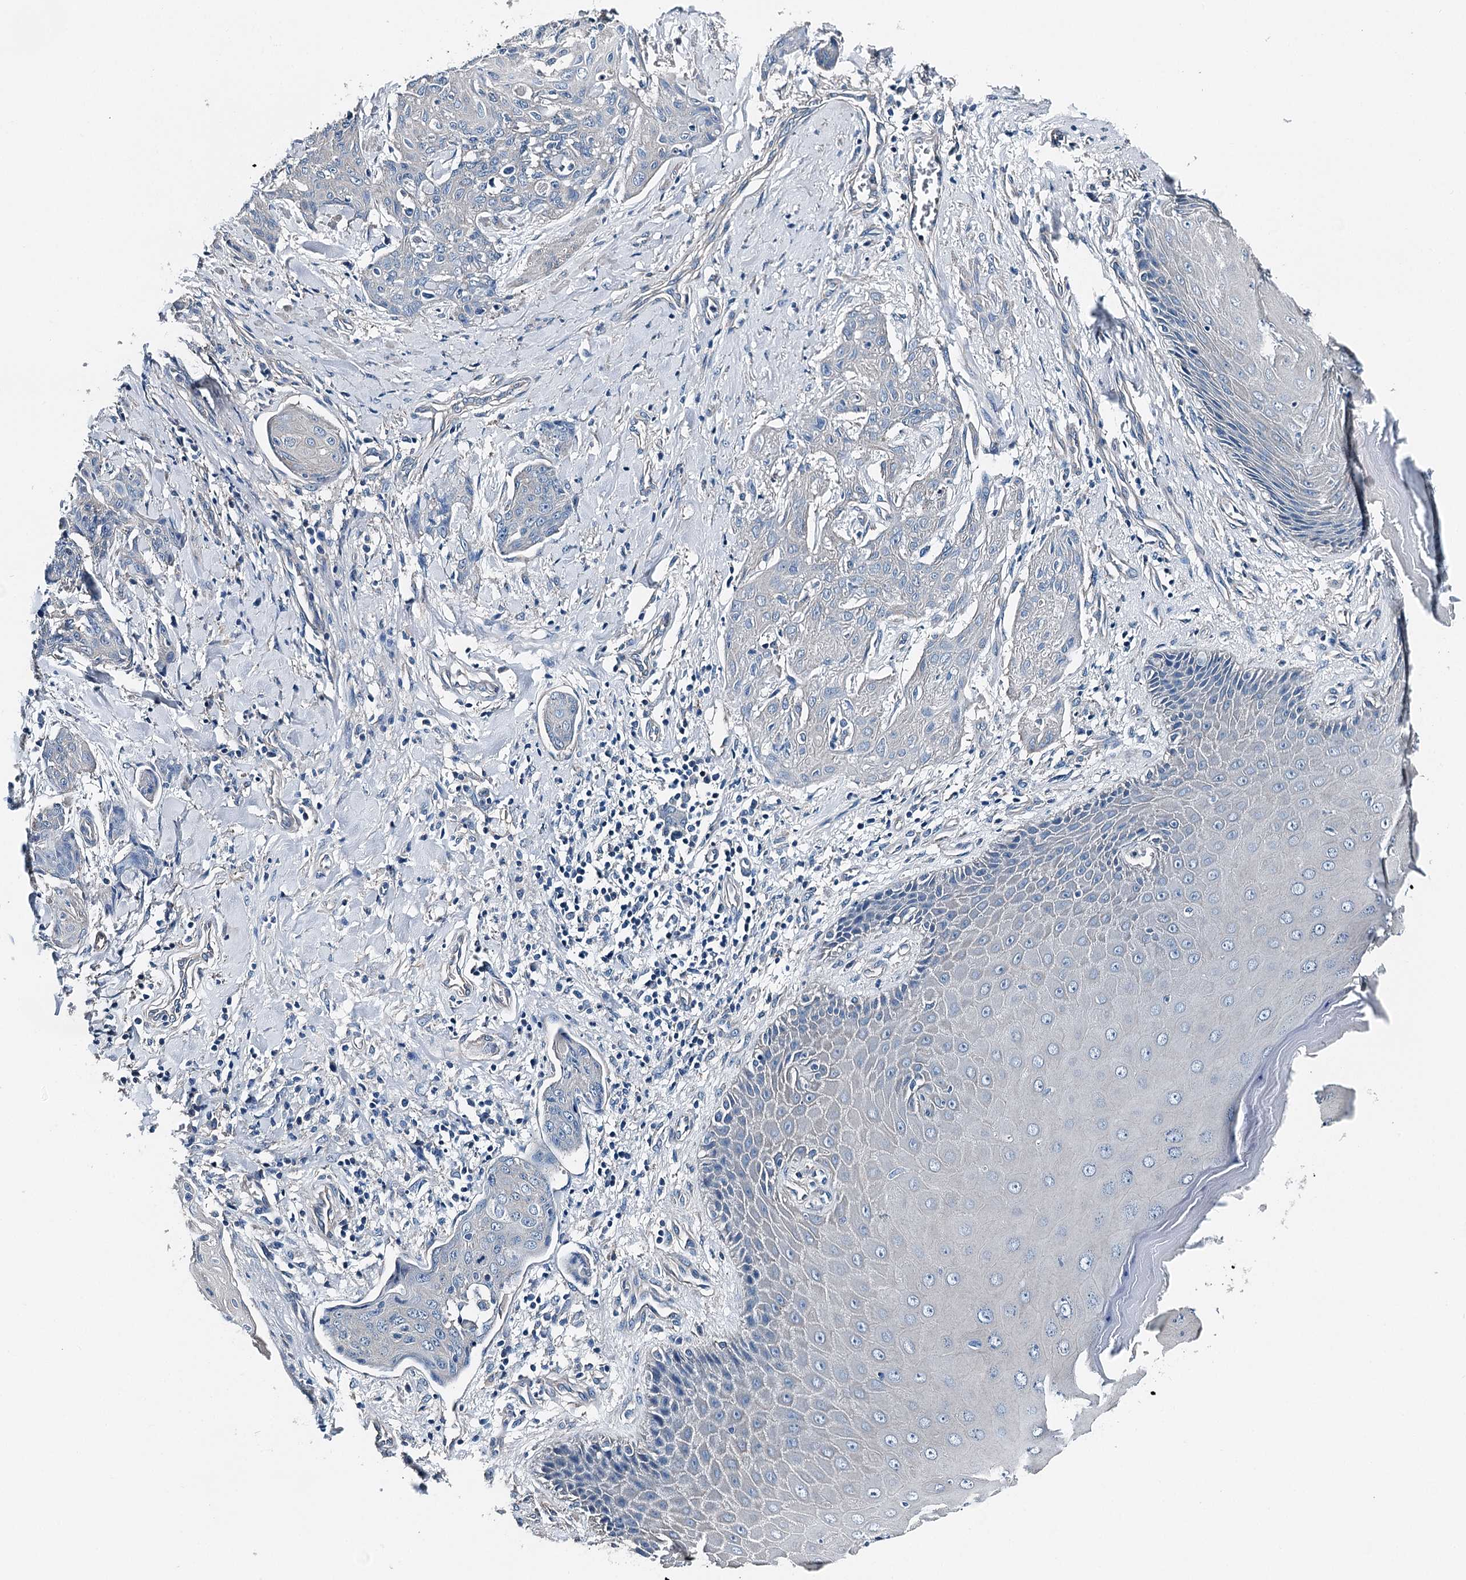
{"staining": {"intensity": "negative", "quantity": "none", "location": "none"}, "tissue": "skin cancer", "cell_type": "Tumor cells", "image_type": "cancer", "snomed": [{"axis": "morphology", "description": "Squamous cell carcinoma, NOS"}, {"axis": "topography", "description": "Skin"}, {"axis": "topography", "description": "Vulva"}], "caption": "High magnification brightfield microscopy of skin cancer stained with DAB (3,3'-diaminobenzidine) (brown) and counterstained with hematoxylin (blue): tumor cells show no significant positivity.", "gene": "BHMT", "patient": {"sex": "female", "age": 85}}